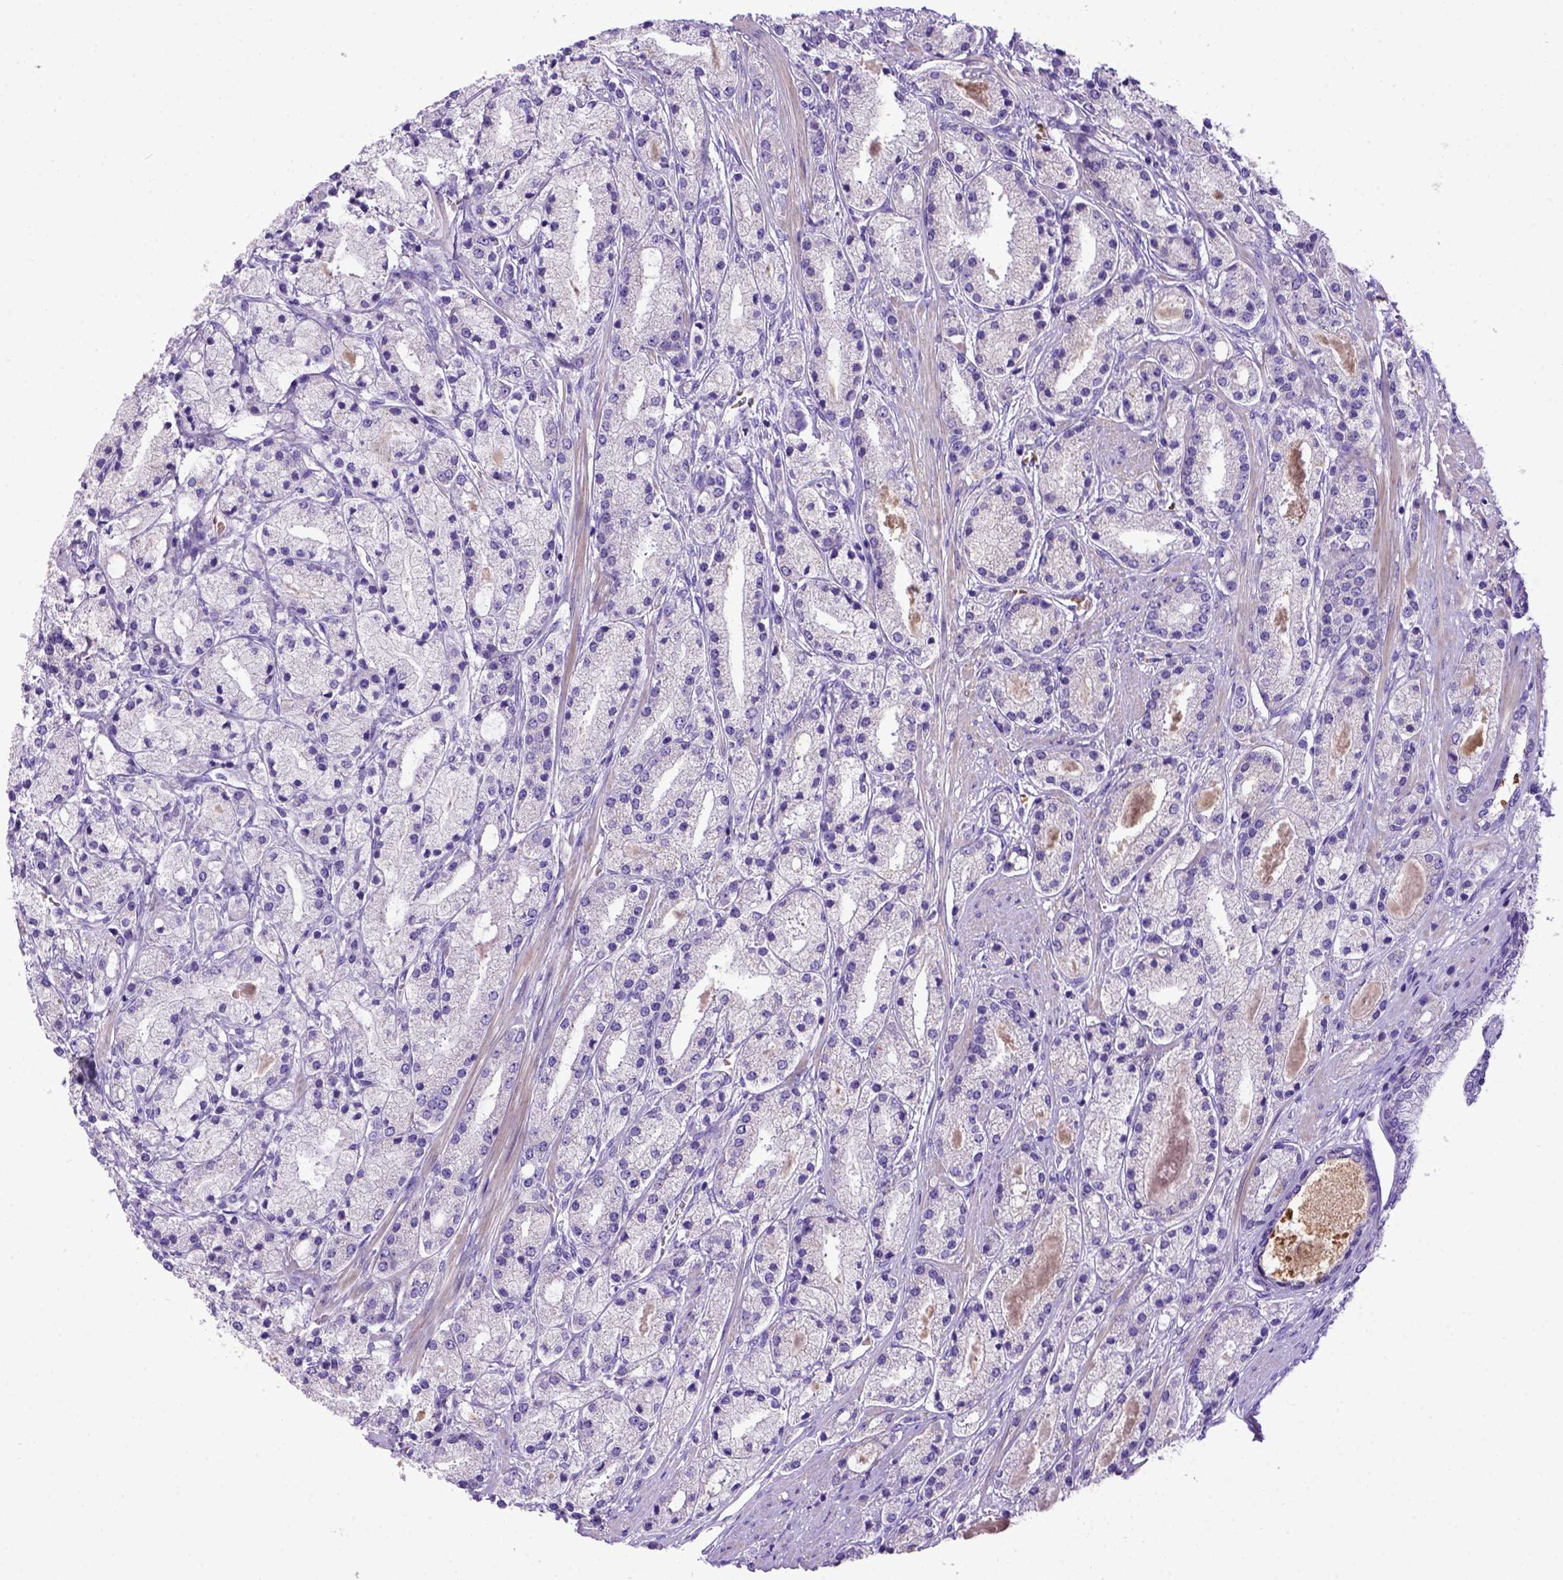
{"staining": {"intensity": "negative", "quantity": "none", "location": "none"}, "tissue": "prostate cancer", "cell_type": "Tumor cells", "image_type": "cancer", "snomed": [{"axis": "morphology", "description": "Adenocarcinoma, High grade"}, {"axis": "topography", "description": "Prostate"}], "caption": "Tumor cells show no significant protein staining in prostate adenocarcinoma (high-grade).", "gene": "ADAM12", "patient": {"sex": "male", "age": 67}}